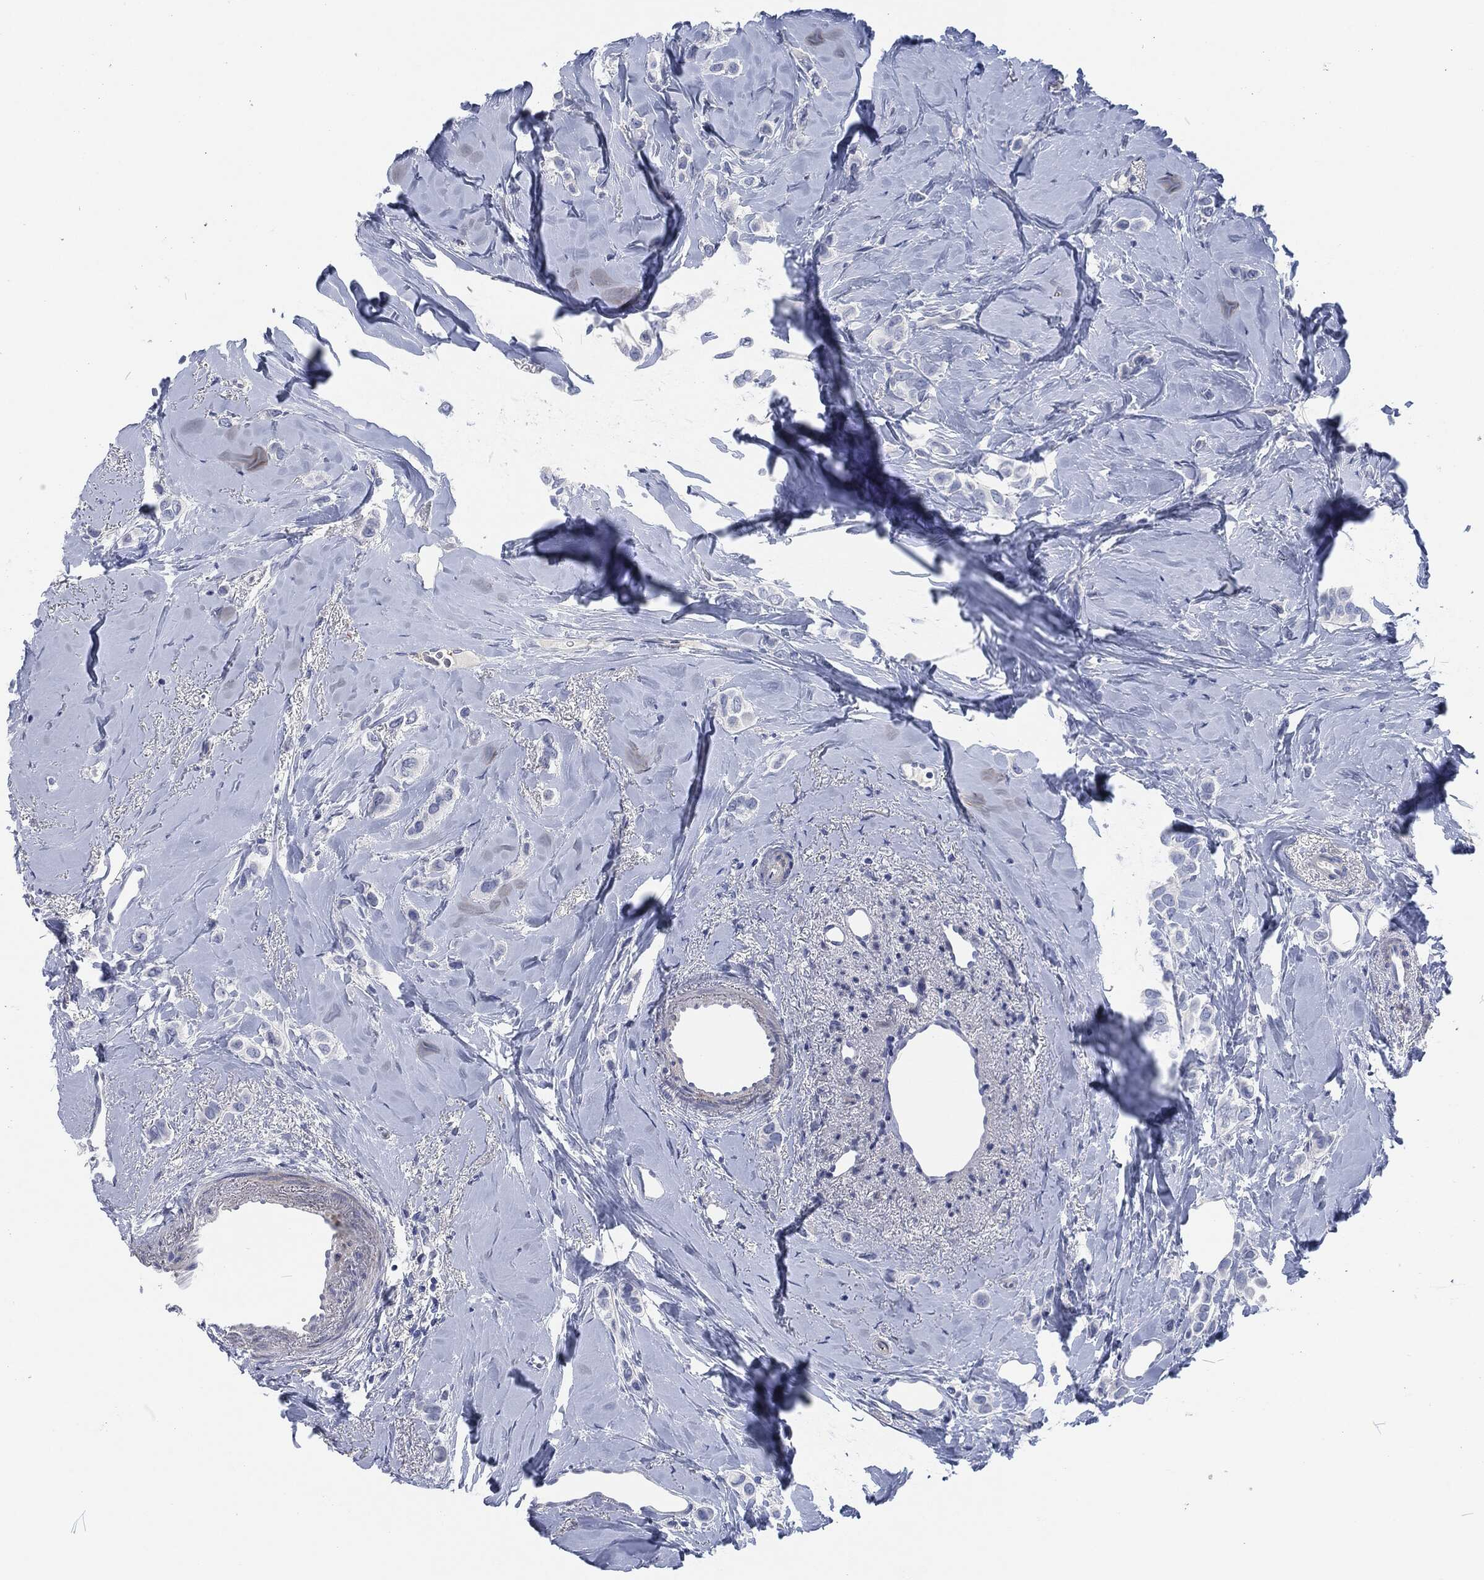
{"staining": {"intensity": "negative", "quantity": "none", "location": "none"}, "tissue": "breast cancer", "cell_type": "Tumor cells", "image_type": "cancer", "snomed": [{"axis": "morphology", "description": "Lobular carcinoma"}, {"axis": "topography", "description": "Breast"}], "caption": "Tumor cells are negative for protein expression in human breast lobular carcinoma. Brightfield microscopy of immunohistochemistry stained with DAB (3,3'-diaminobenzidine) (brown) and hematoxylin (blue), captured at high magnification.", "gene": "MPO", "patient": {"sex": "female", "age": 66}}